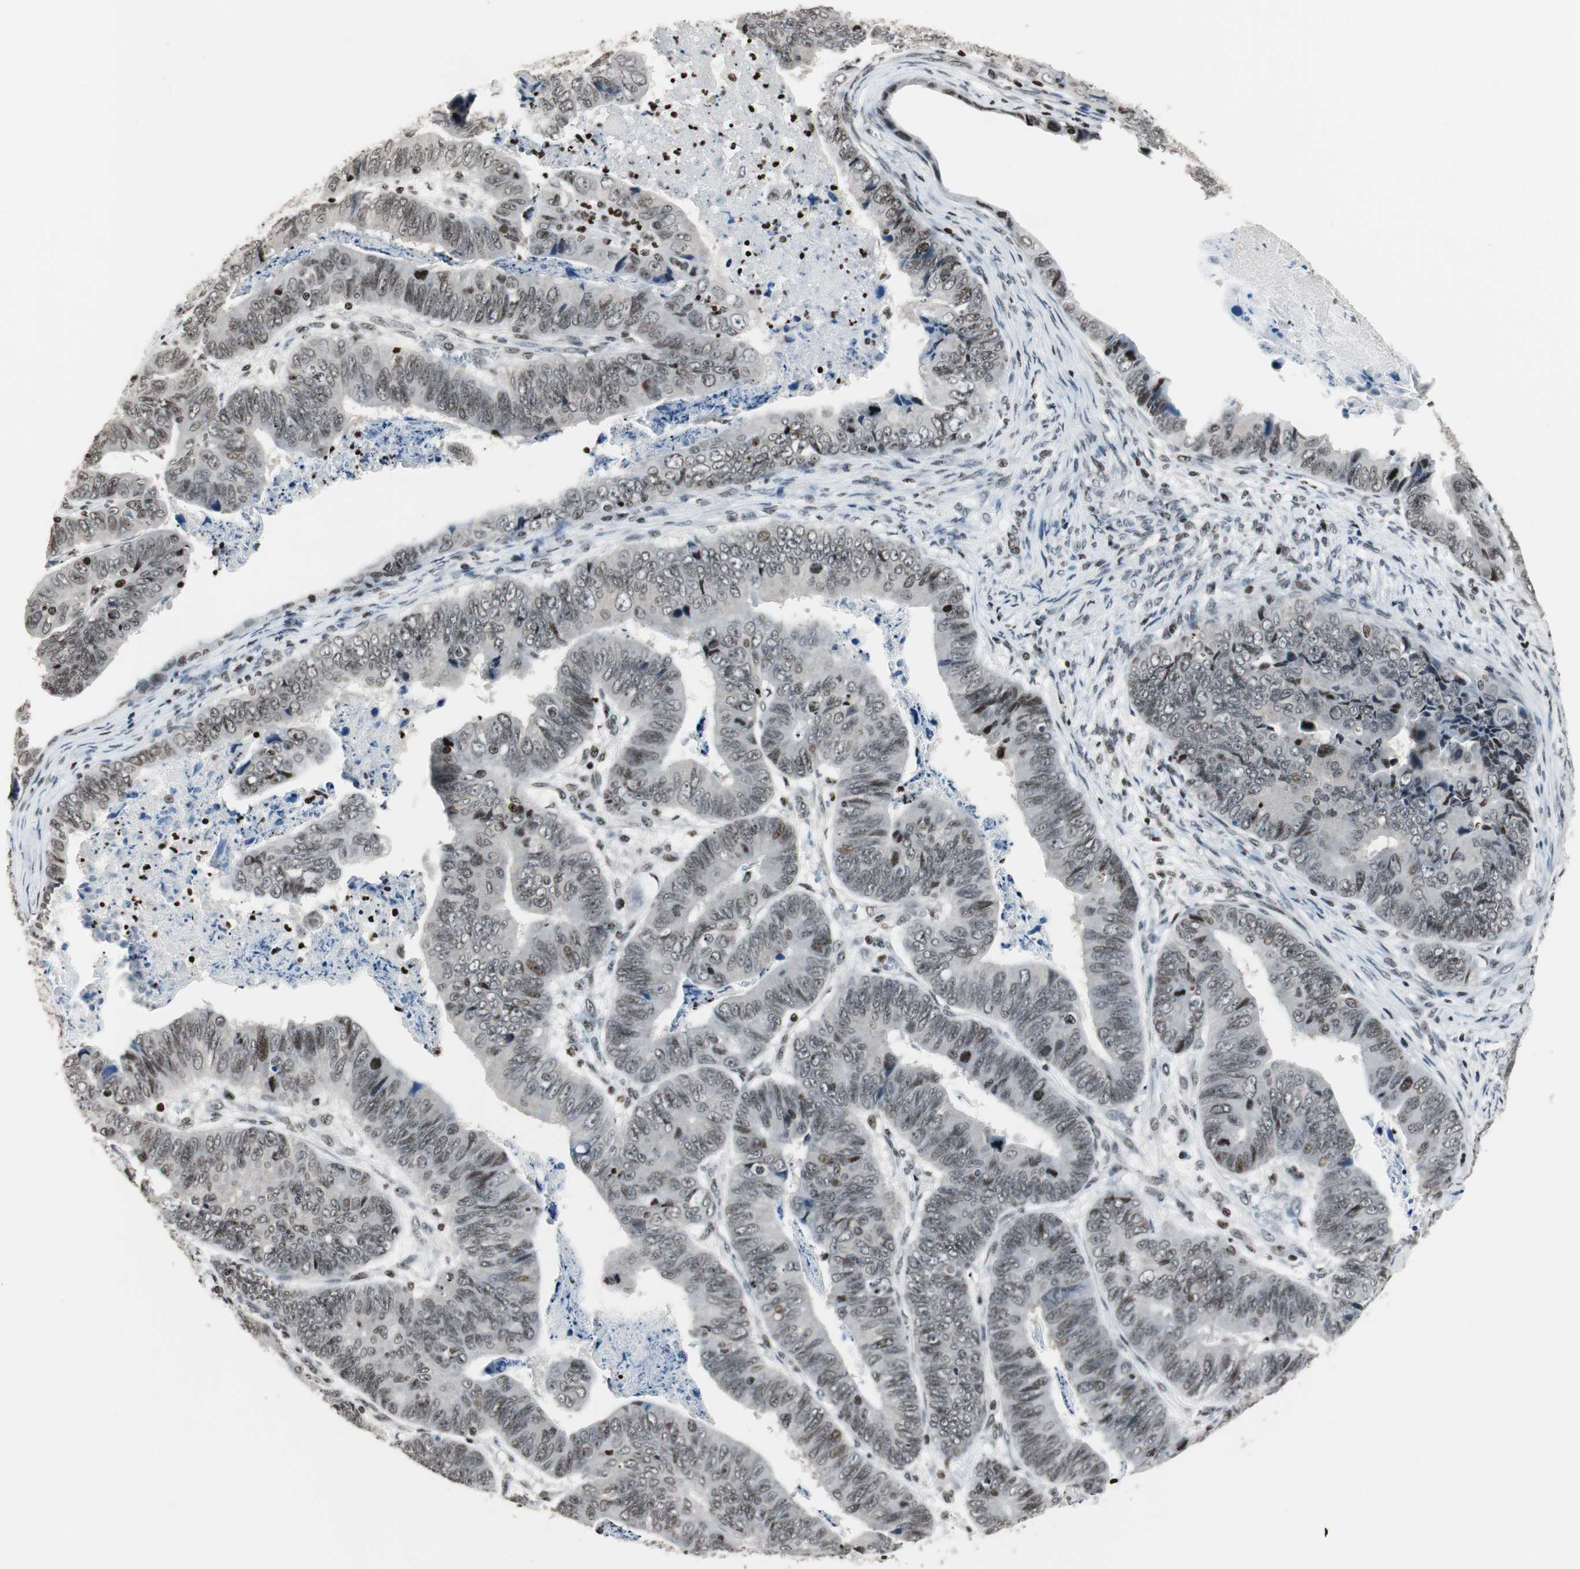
{"staining": {"intensity": "moderate", "quantity": ">75%", "location": "nuclear"}, "tissue": "stomach cancer", "cell_type": "Tumor cells", "image_type": "cancer", "snomed": [{"axis": "morphology", "description": "Adenocarcinoma, NOS"}, {"axis": "topography", "description": "Stomach, lower"}], "caption": "DAB immunohistochemical staining of human stomach adenocarcinoma exhibits moderate nuclear protein expression in about >75% of tumor cells.", "gene": "PAXIP1", "patient": {"sex": "male", "age": 77}}